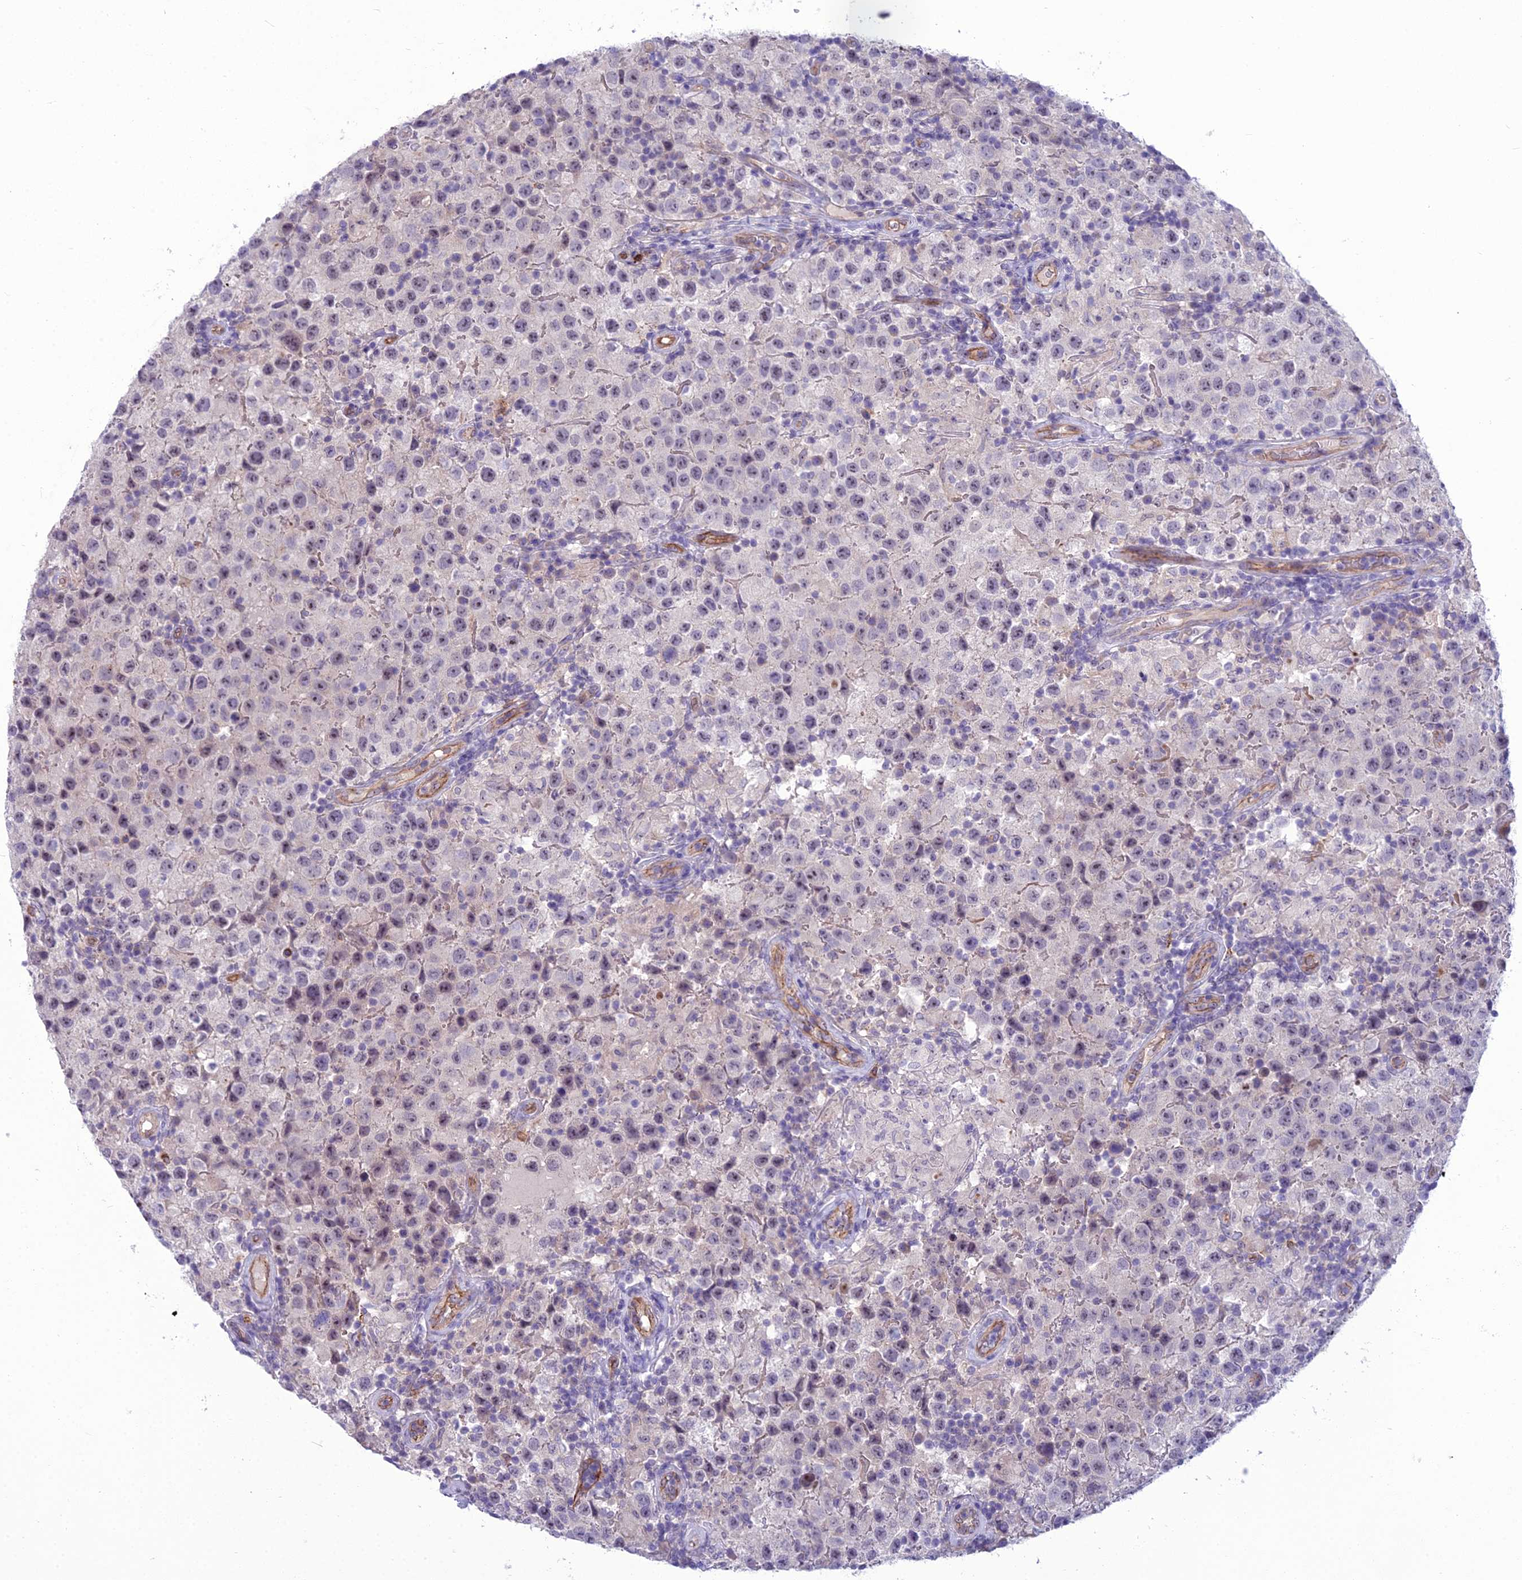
{"staining": {"intensity": "negative", "quantity": "none", "location": "none"}, "tissue": "testis cancer", "cell_type": "Tumor cells", "image_type": "cancer", "snomed": [{"axis": "morphology", "description": "Seminoma, NOS"}, {"axis": "morphology", "description": "Carcinoma, Embryonal, NOS"}, {"axis": "topography", "description": "Testis"}], "caption": "Immunohistochemistry image of neoplastic tissue: human testis cancer stained with DAB shows no significant protein staining in tumor cells.", "gene": "BBS7", "patient": {"sex": "male", "age": 41}}